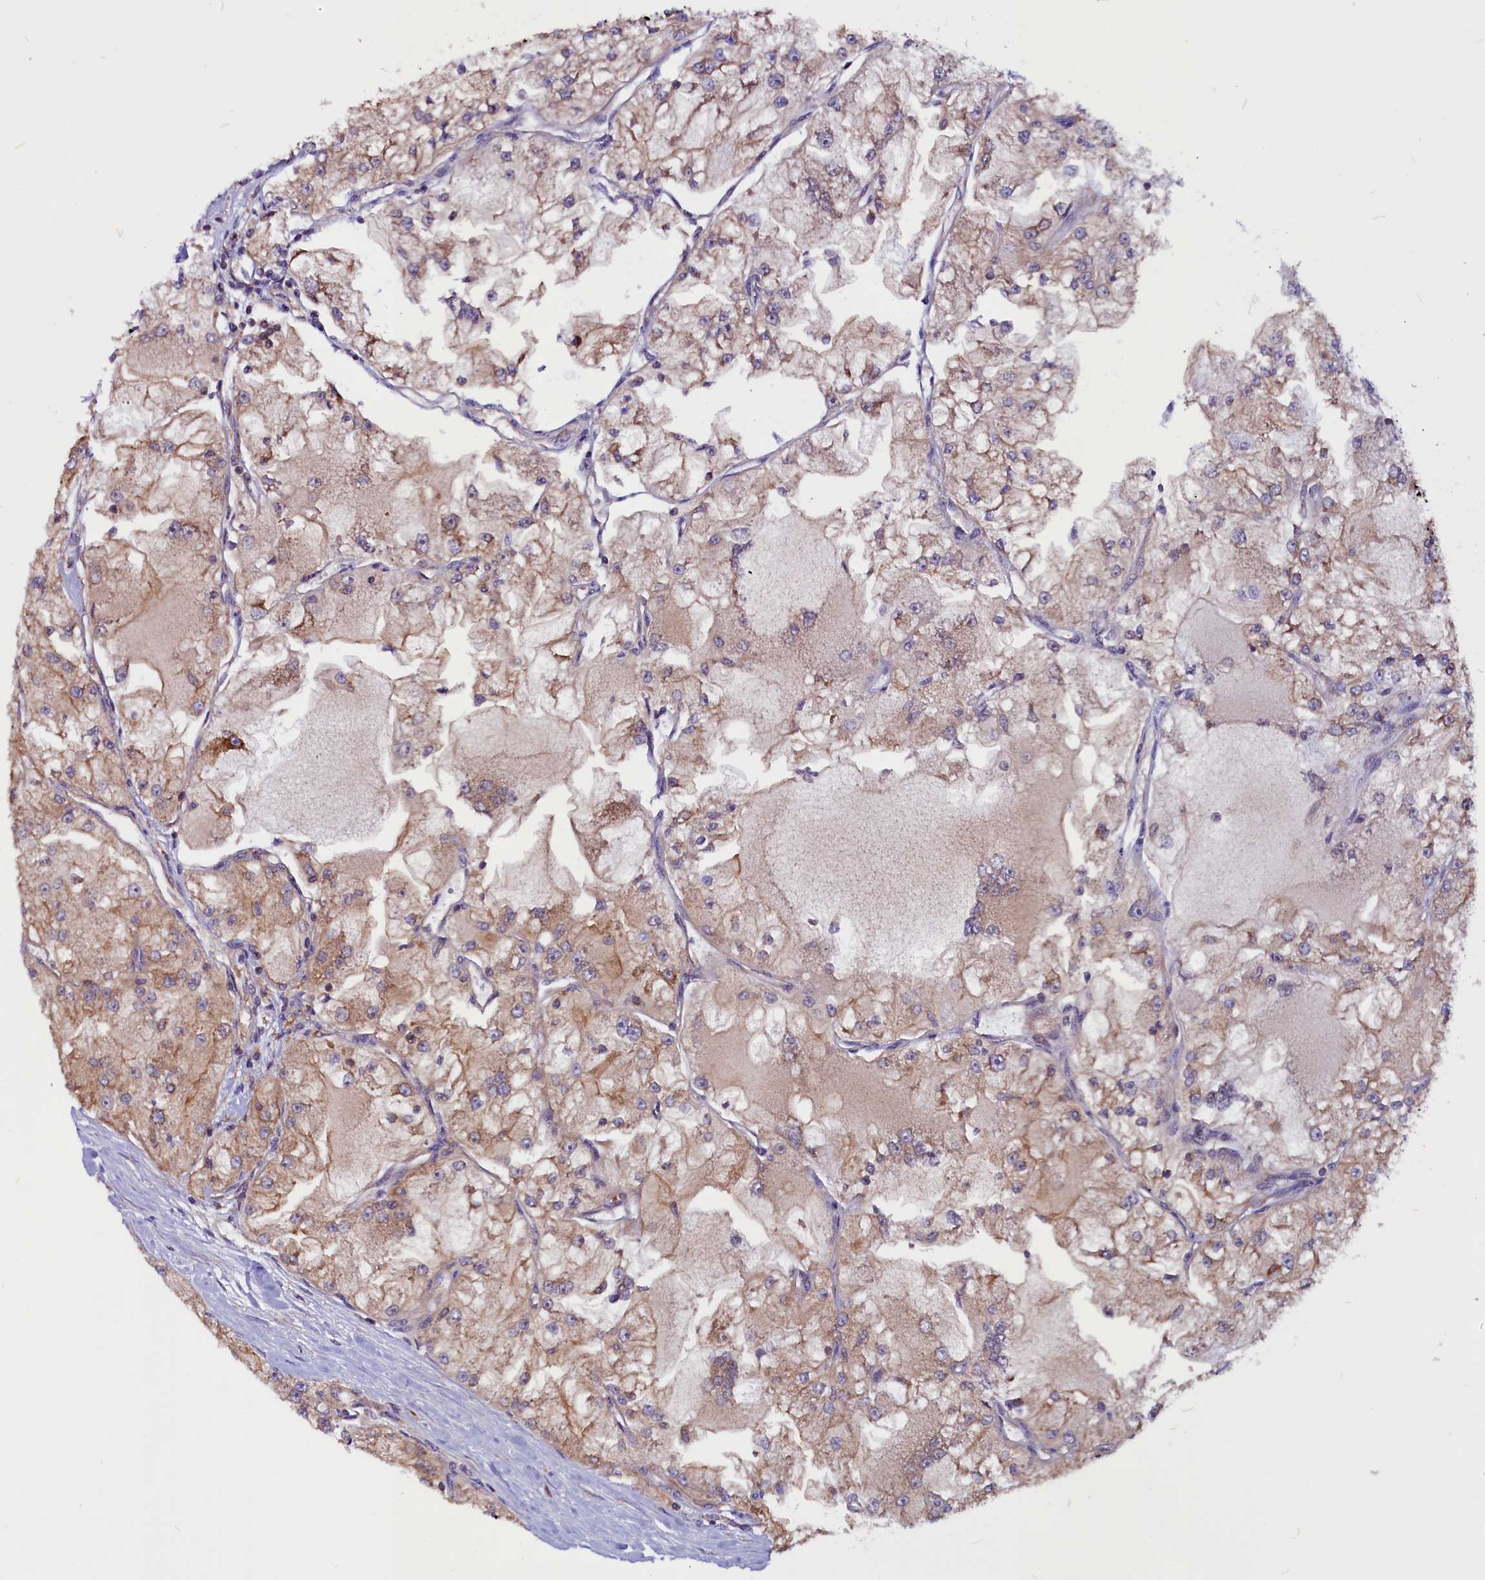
{"staining": {"intensity": "weak", "quantity": ">75%", "location": "cytoplasmic/membranous"}, "tissue": "renal cancer", "cell_type": "Tumor cells", "image_type": "cancer", "snomed": [{"axis": "morphology", "description": "Adenocarcinoma, NOS"}, {"axis": "topography", "description": "Kidney"}], "caption": "Renal cancer (adenocarcinoma) tissue displays weak cytoplasmic/membranous staining in approximately >75% of tumor cells", "gene": "EIF3G", "patient": {"sex": "female", "age": 72}}